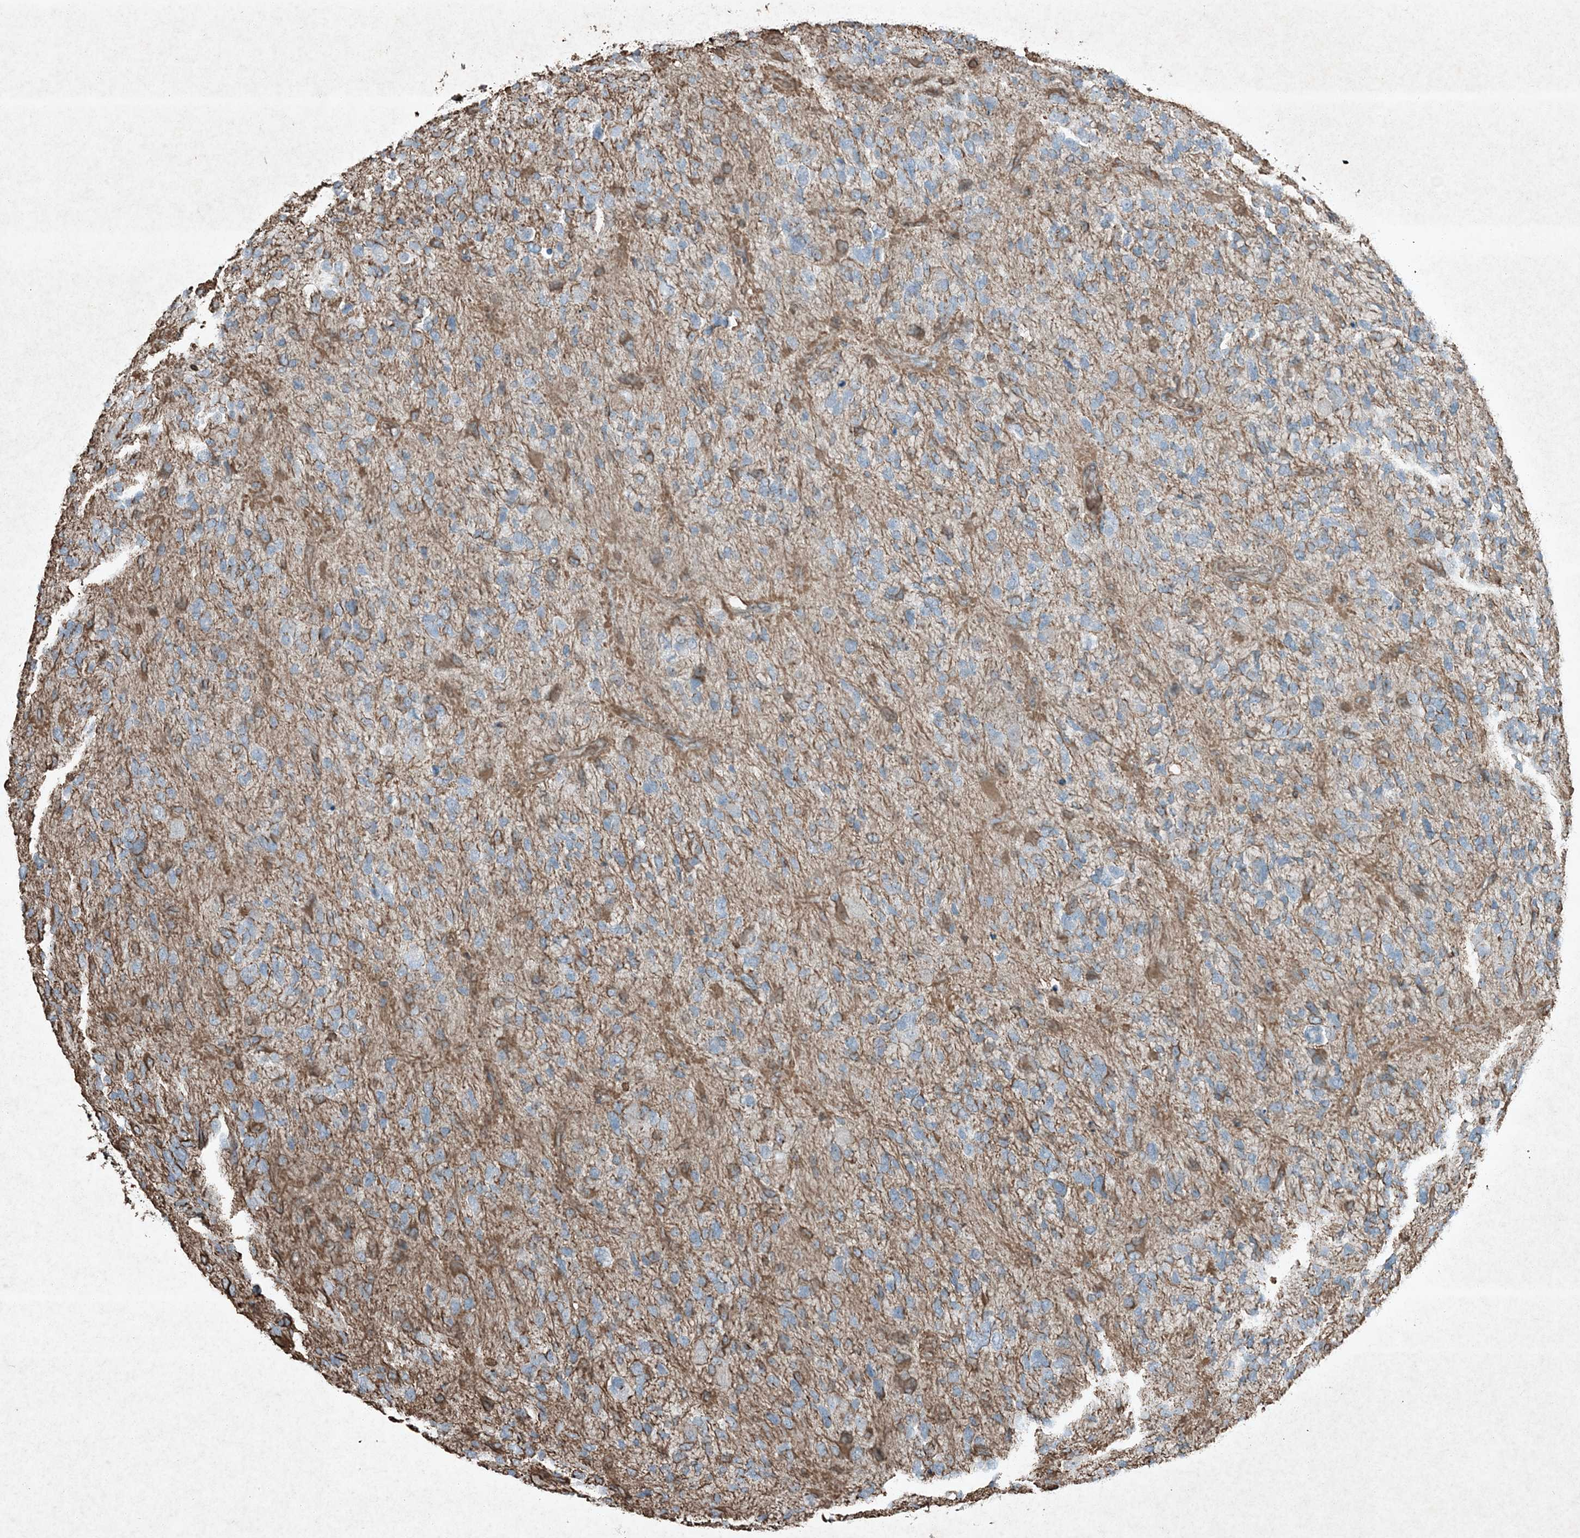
{"staining": {"intensity": "negative", "quantity": "none", "location": "none"}, "tissue": "glioma", "cell_type": "Tumor cells", "image_type": "cancer", "snomed": [{"axis": "morphology", "description": "Glioma, malignant, High grade"}, {"axis": "topography", "description": "Brain"}], "caption": "Immunohistochemical staining of malignant glioma (high-grade) displays no significant staining in tumor cells.", "gene": "RYK", "patient": {"sex": "female", "age": 58}}